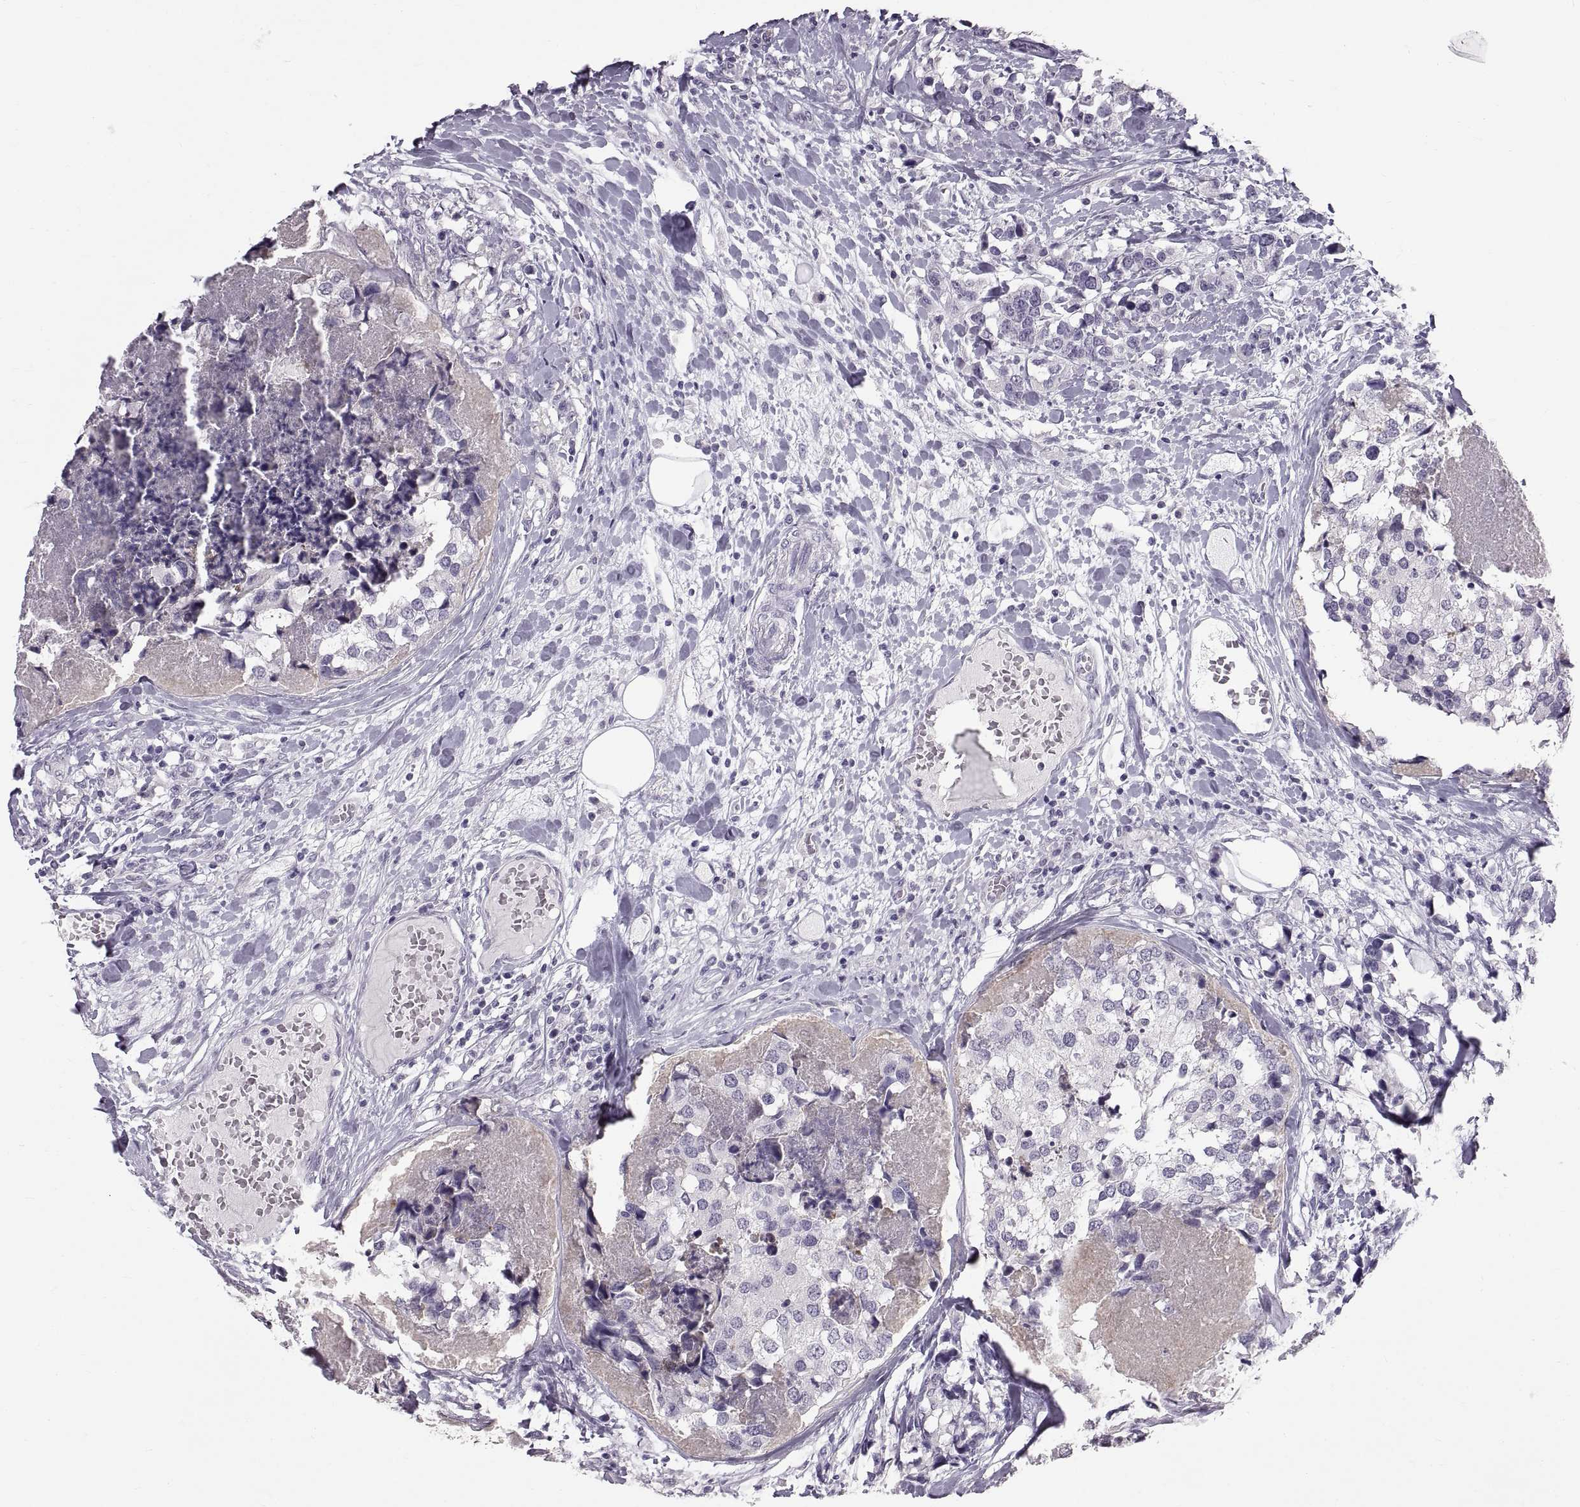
{"staining": {"intensity": "negative", "quantity": "none", "location": "none"}, "tissue": "breast cancer", "cell_type": "Tumor cells", "image_type": "cancer", "snomed": [{"axis": "morphology", "description": "Lobular carcinoma"}, {"axis": "topography", "description": "Breast"}], "caption": "DAB (3,3'-diaminobenzidine) immunohistochemical staining of human breast lobular carcinoma exhibits no significant expression in tumor cells. Nuclei are stained in blue.", "gene": "SPACDR", "patient": {"sex": "female", "age": 59}}